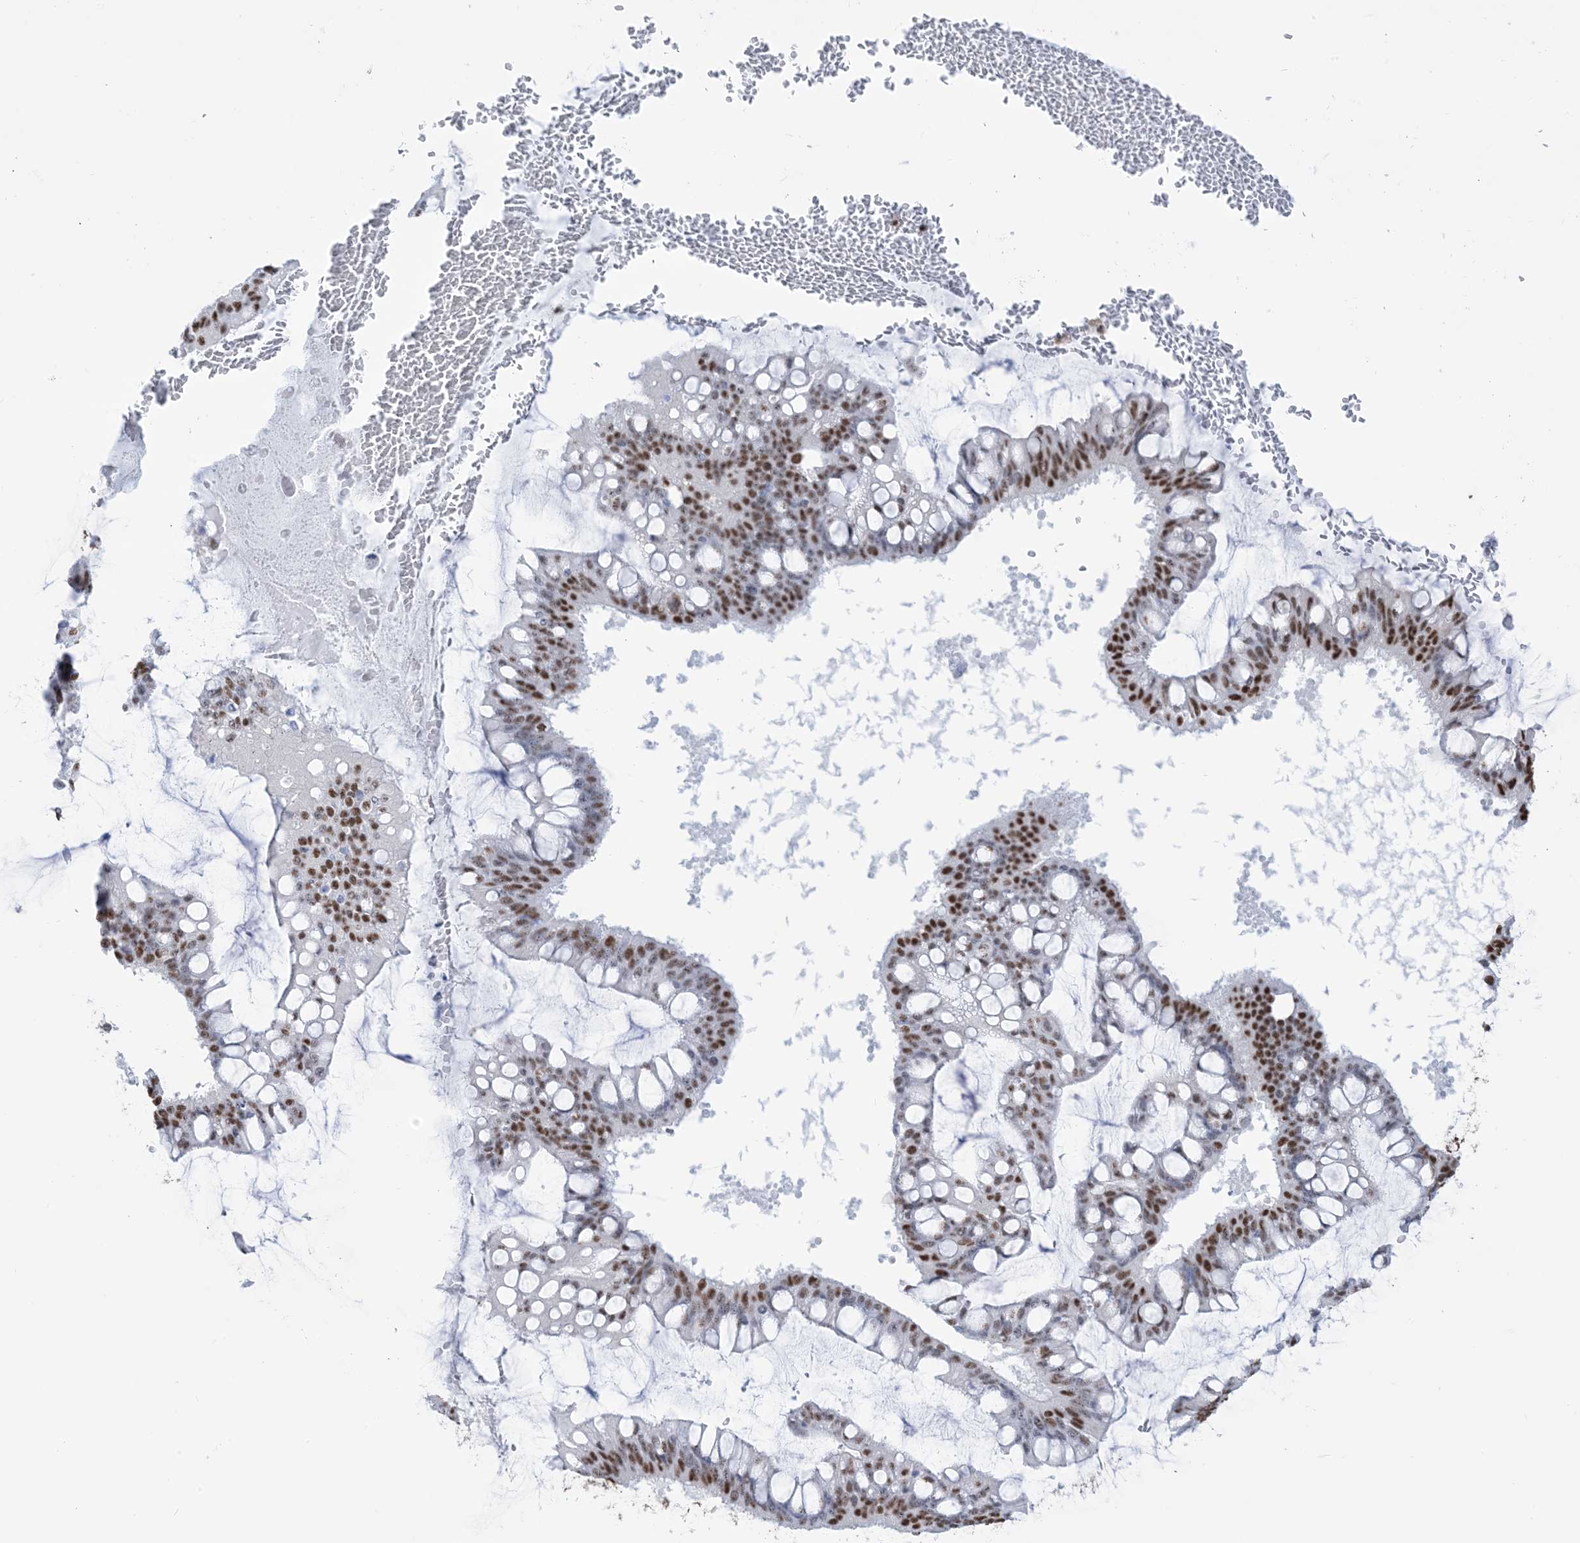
{"staining": {"intensity": "strong", "quantity": ">75%", "location": "nuclear"}, "tissue": "ovarian cancer", "cell_type": "Tumor cells", "image_type": "cancer", "snomed": [{"axis": "morphology", "description": "Cystadenocarcinoma, mucinous, NOS"}, {"axis": "topography", "description": "Ovary"}], "caption": "Immunohistochemical staining of ovarian cancer (mucinous cystadenocarcinoma) exhibits strong nuclear protein expression in approximately >75% of tumor cells. The staining was performed using DAB, with brown indicating positive protein expression. Nuclei are stained blue with hematoxylin.", "gene": "ZNF792", "patient": {"sex": "female", "age": 73}}